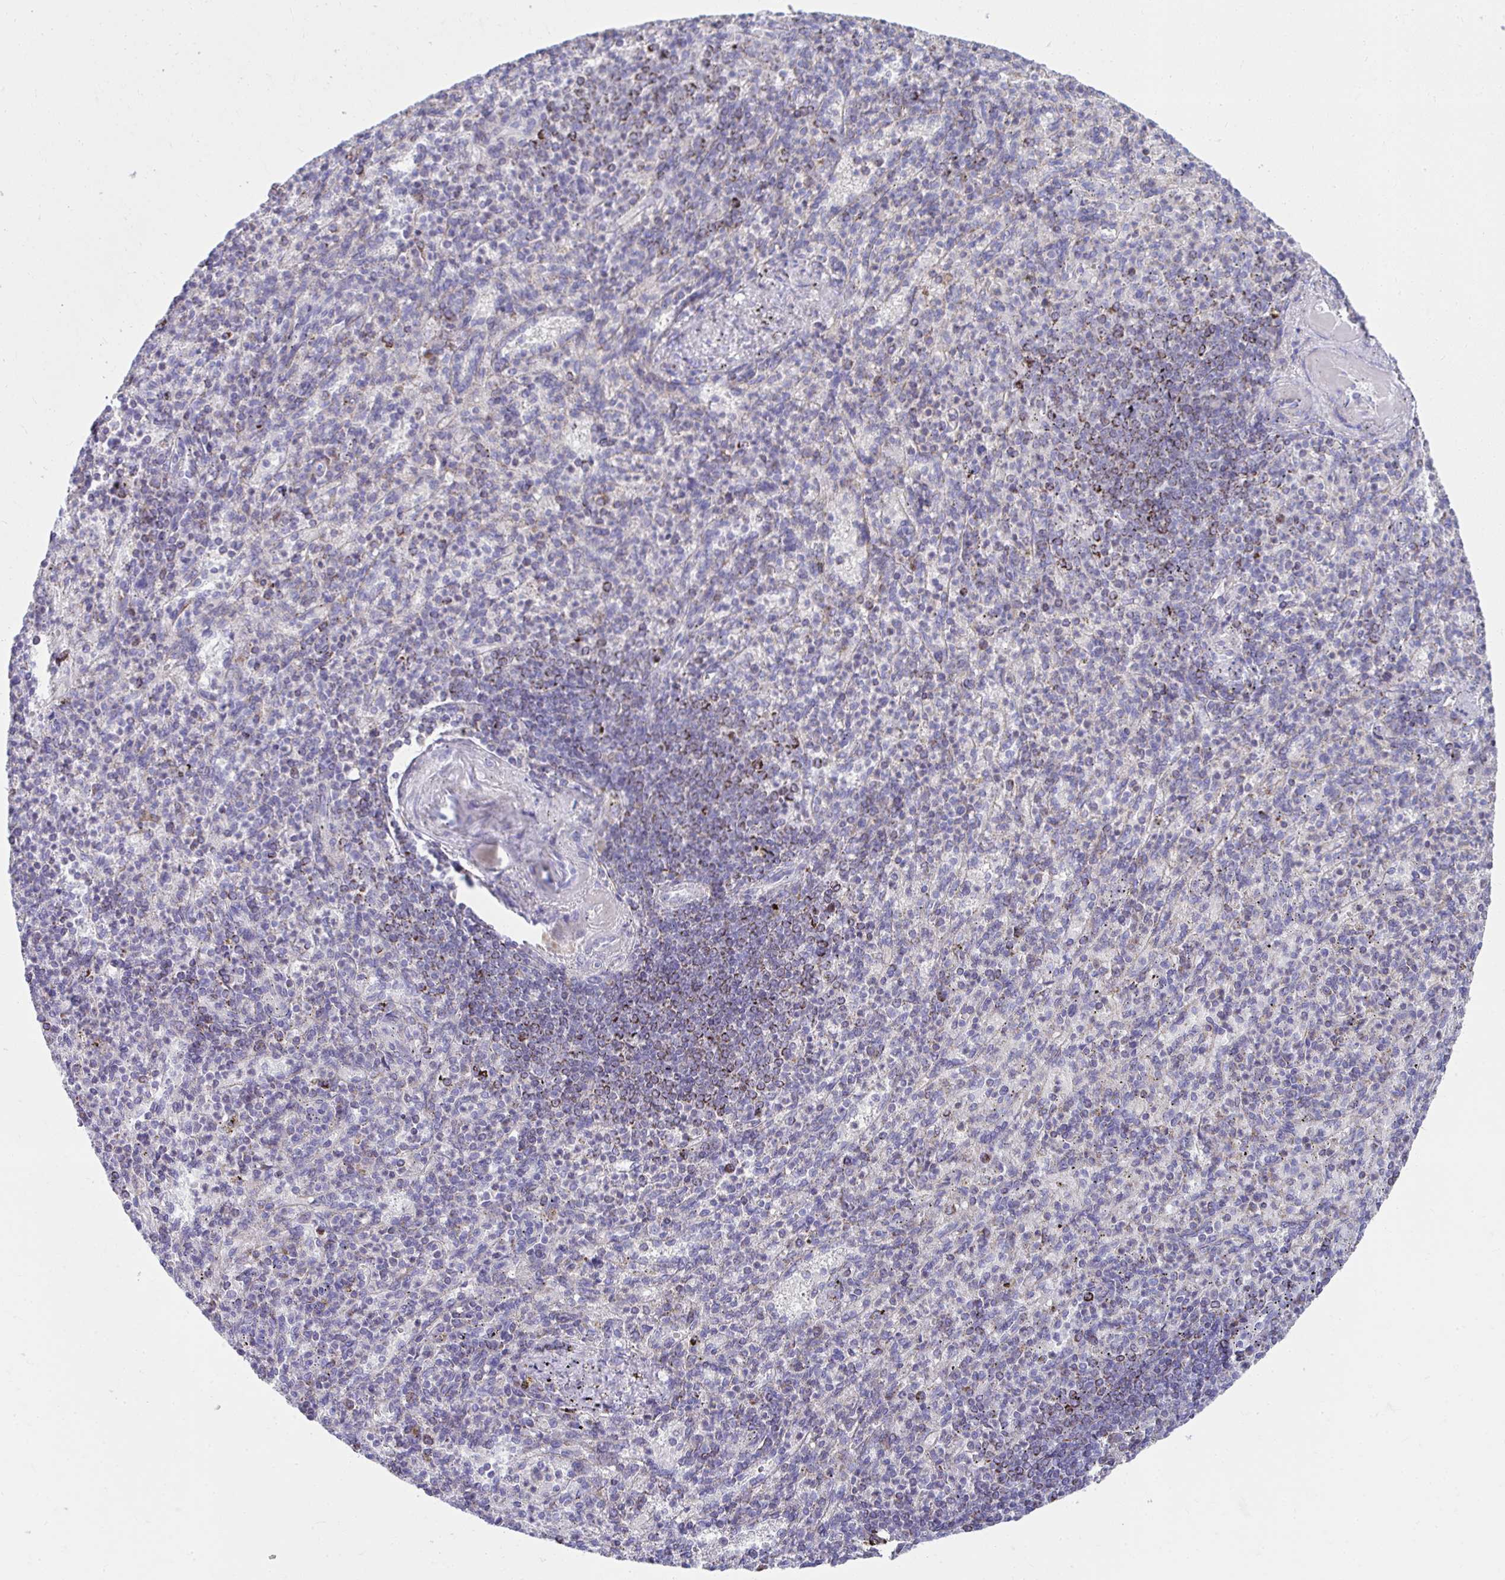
{"staining": {"intensity": "moderate", "quantity": "<25%", "location": "cytoplasmic/membranous"}, "tissue": "spleen", "cell_type": "Cells in red pulp", "image_type": "normal", "snomed": [{"axis": "morphology", "description": "Normal tissue, NOS"}, {"axis": "topography", "description": "Spleen"}], "caption": "Immunohistochemical staining of normal spleen shows moderate cytoplasmic/membranous protein staining in approximately <25% of cells in red pulp. (DAB IHC, brown staining for protein, blue staining for nuclei).", "gene": "PRRG3", "patient": {"sex": "female", "age": 74}}